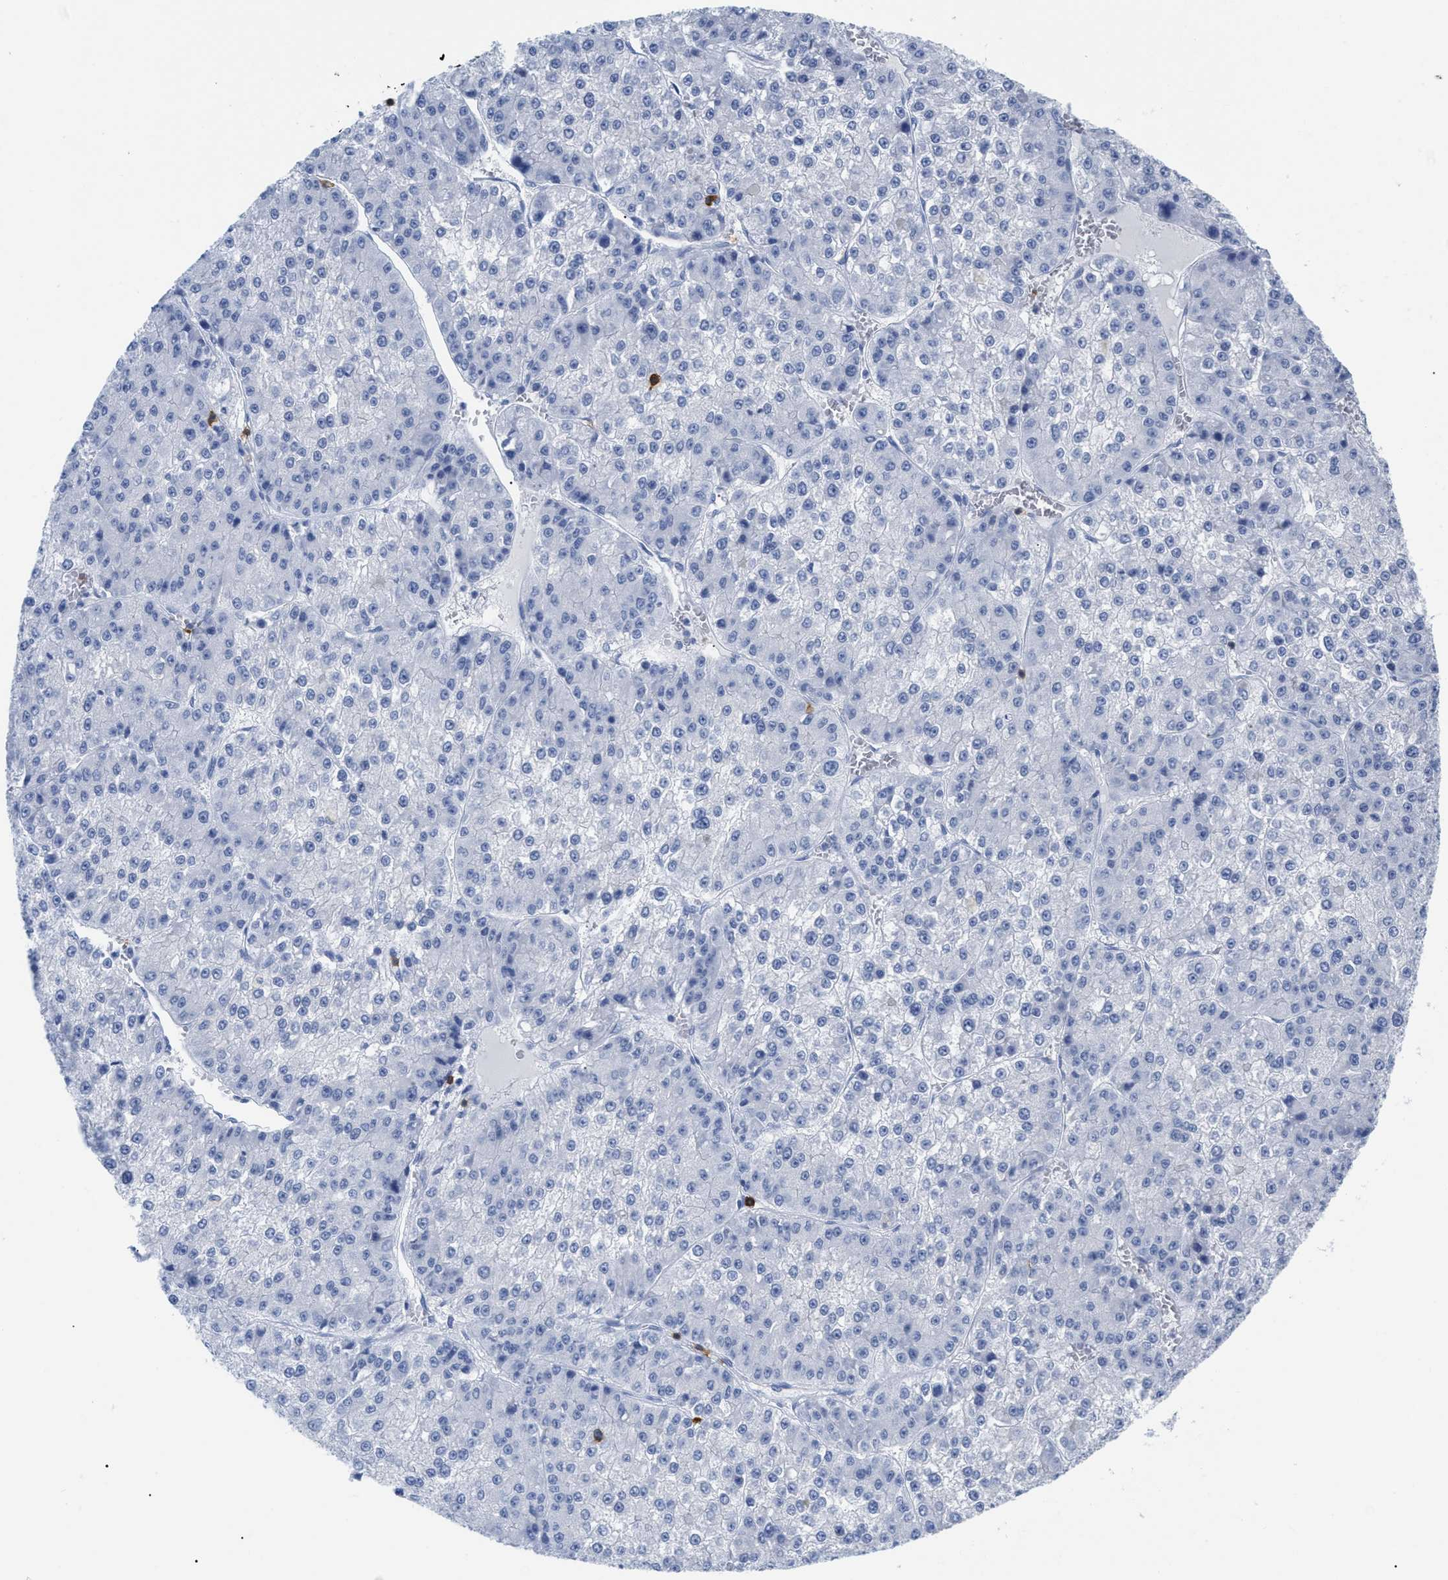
{"staining": {"intensity": "negative", "quantity": "none", "location": "none"}, "tissue": "liver cancer", "cell_type": "Tumor cells", "image_type": "cancer", "snomed": [{"axis": "morphology", "description": "Carcinoma, Hepatocellular, NOS"}, {"axis": "topography", "description": "Liver"}], "caption": "IHC photomicrograph of human liver cancer (hepatocellular carcinoma) stained for a protein (brown), which reveals no expression in tumor cells. (Brightfield microscopy of DAB (3,3'-diaminobenzidine) IHC at high magnification).", "gene": "CD5", "patient": {"sex": "female", "age": 73}}